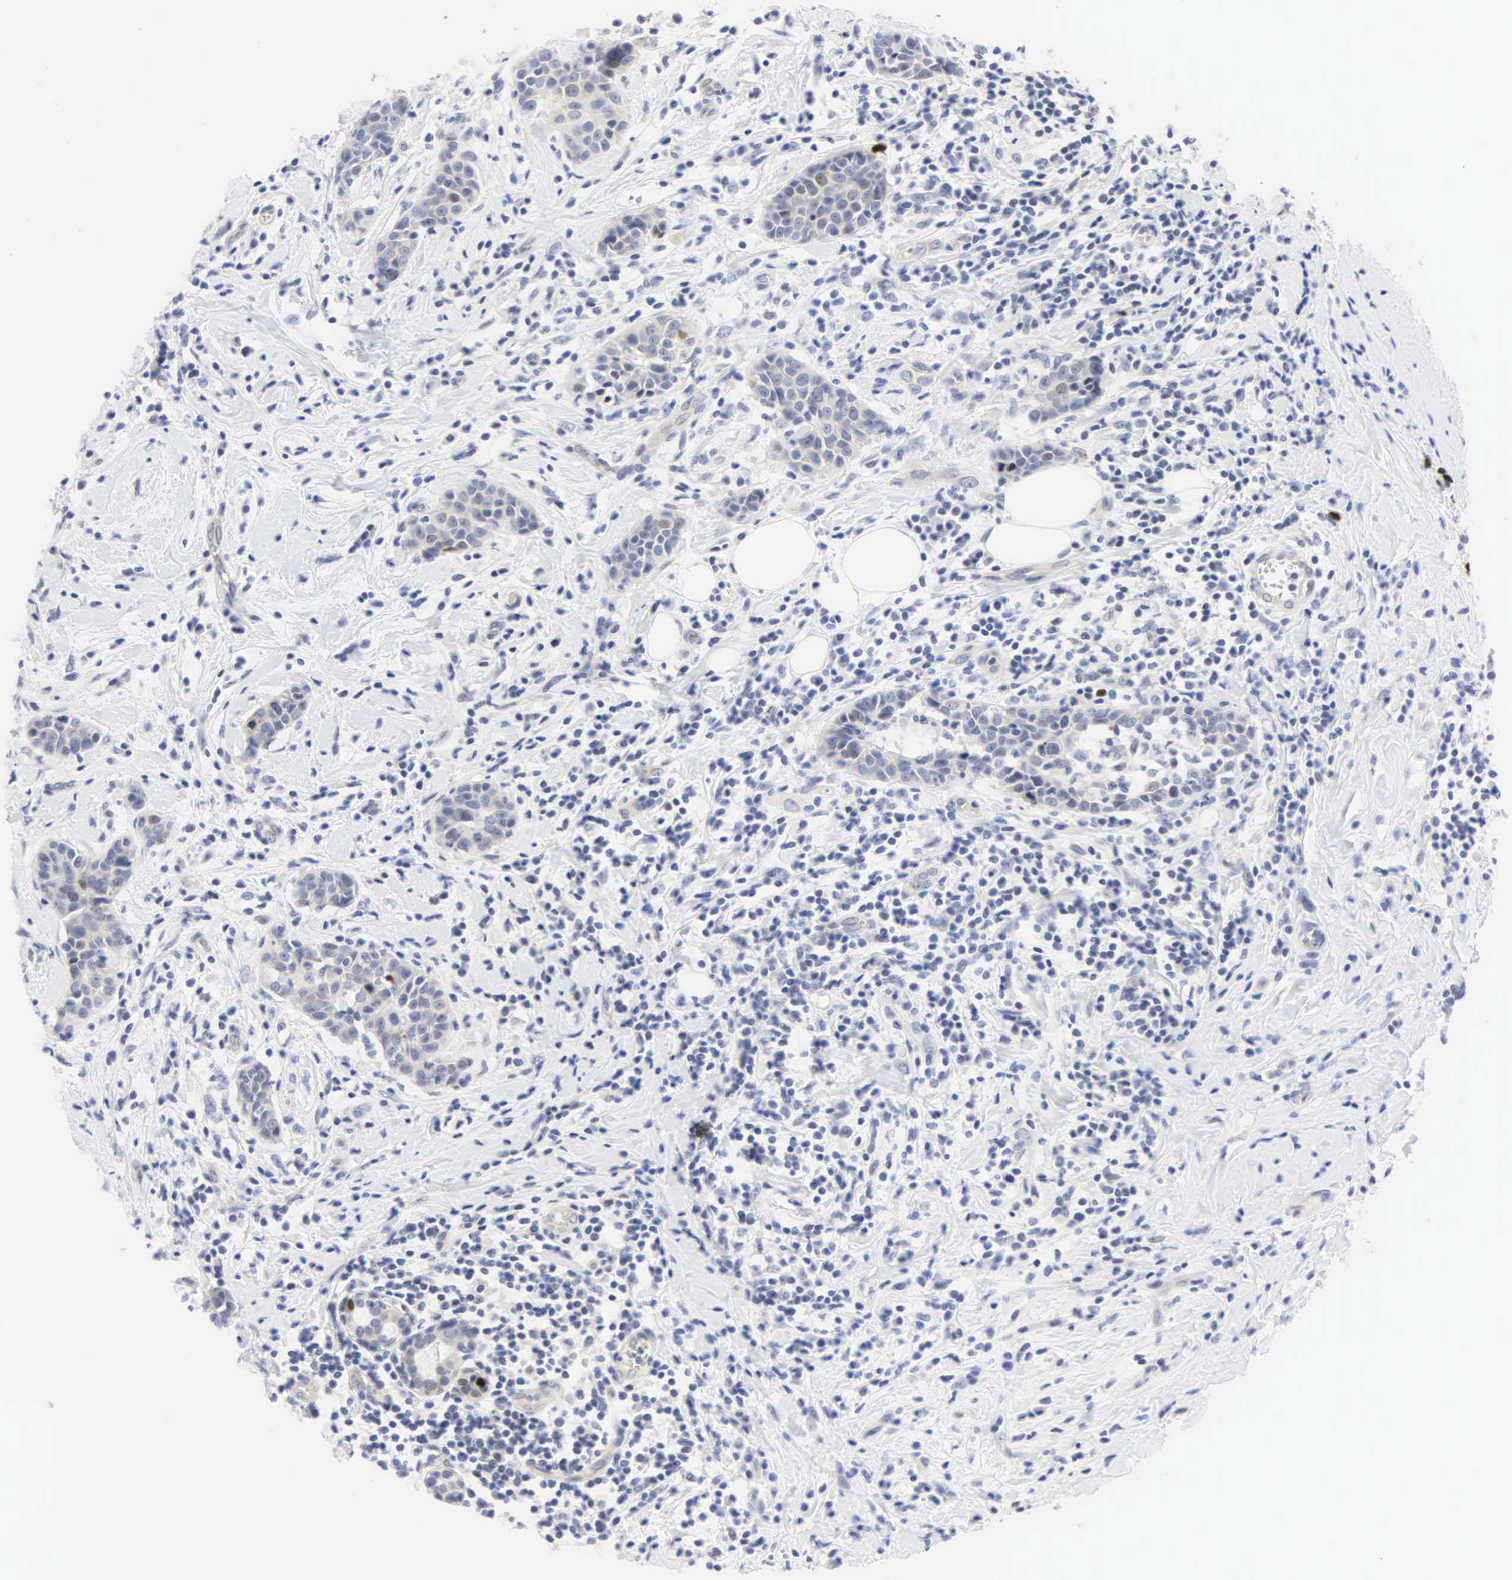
{"staining": {"intensity": "moderate", "quantity": "<25%", "location": "cytoplasmic/membranous,nuclear"}, "tissue": "breast cancer", "cell_type": "Tumor cells", "image_type": "cancer", "snomed": [{"axis": "morphology", "description": "Duct carcinoma"}, {"axis": "topography", "description": "Breast"}], "caption": "Immunohistochemical staining of breast cancer (invasive ductal carcinoma) shows moderate cytoplasmic/membranous and nuclear protein expression in approximately <25% of tumor cells. (DAB (3,3'-diaminobenzidine) = brown stain, brightfield microscopy at high magnification).", "gene": "PGR", "patient": {"sex": "female", "age": 55}}